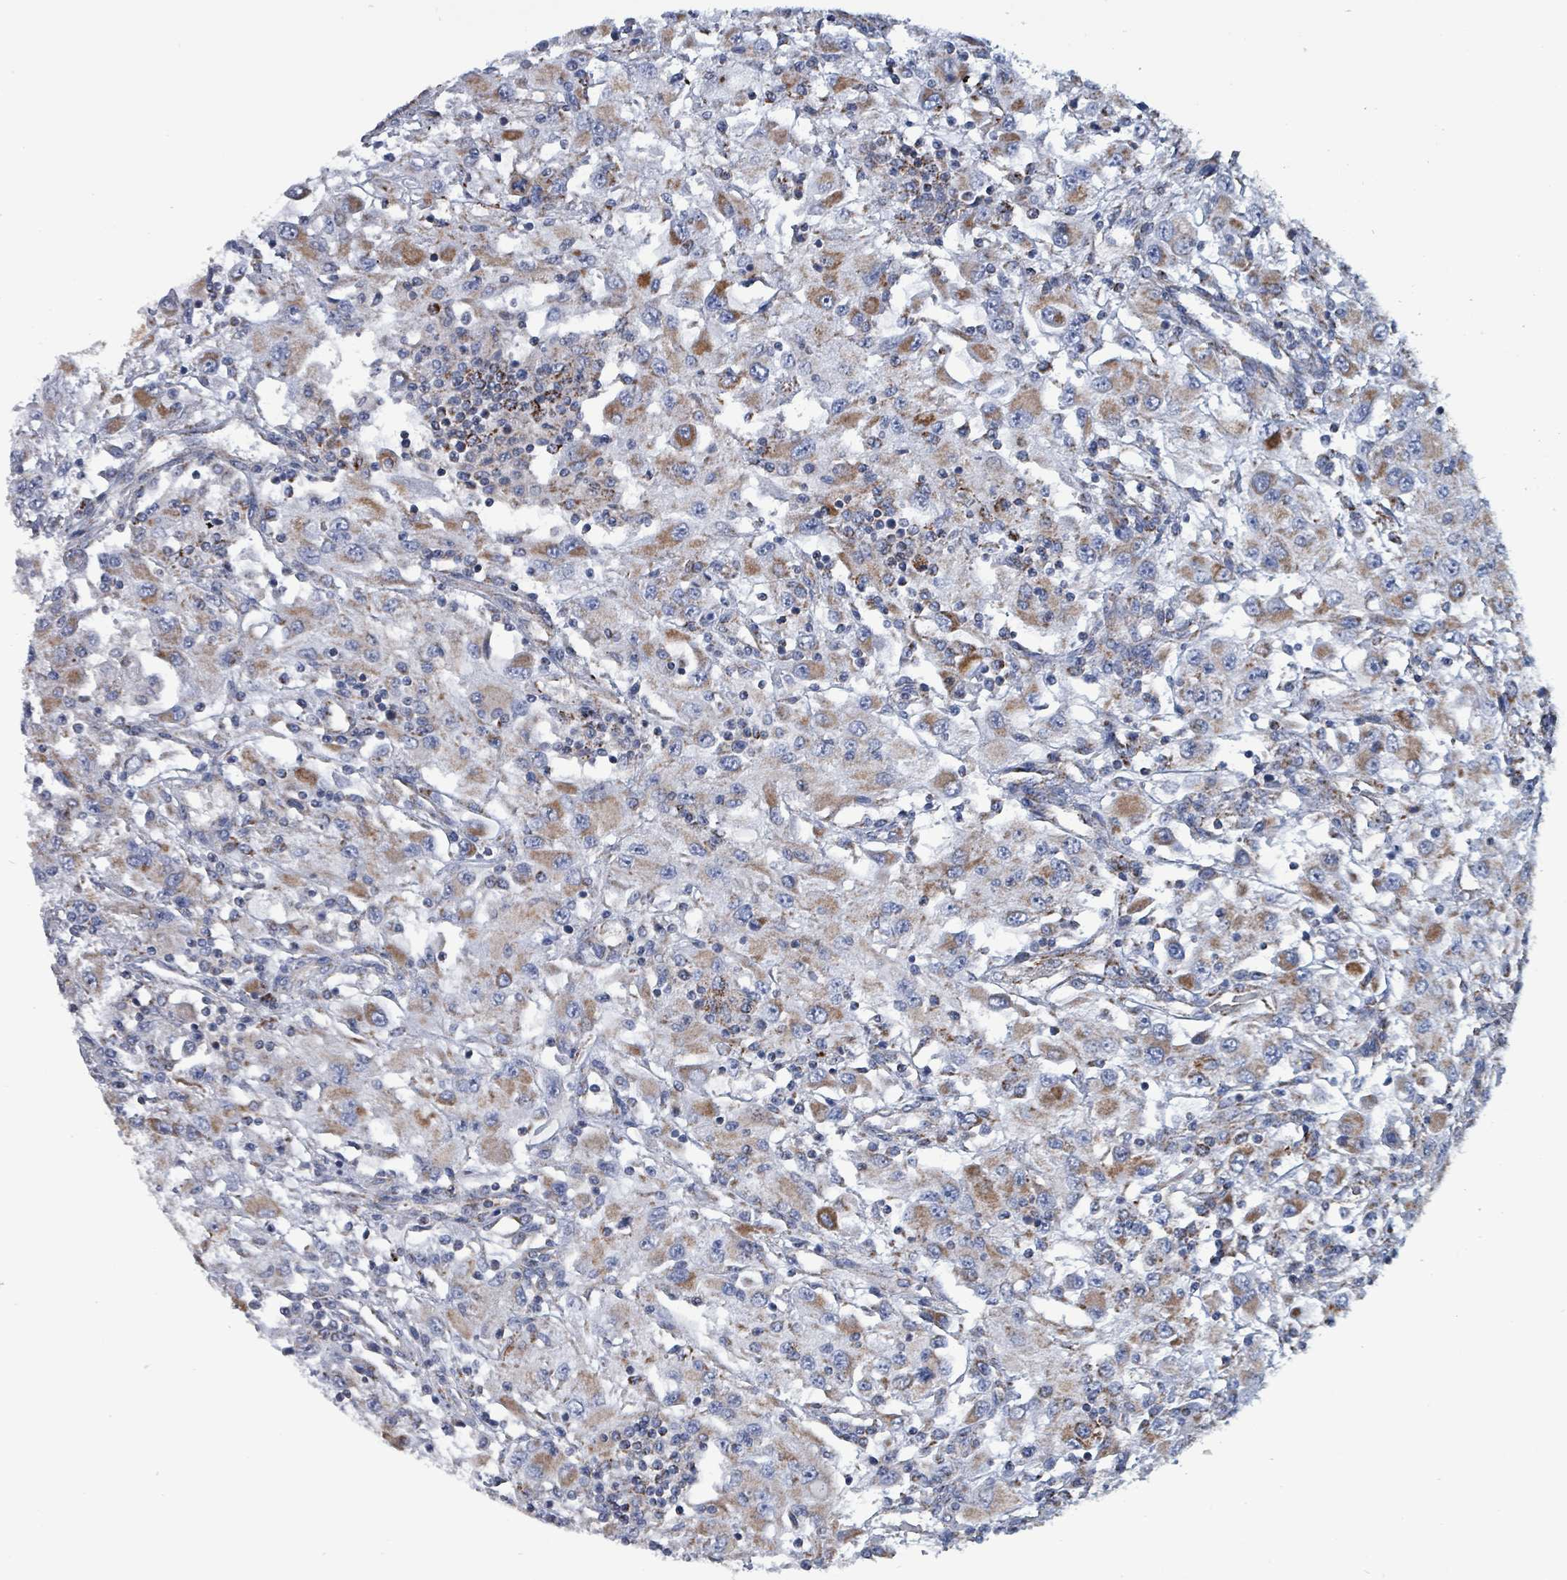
{"staining": {"intensity": "moderate", "quantity": ">75%", "location": "cytoplasmic/membranous"}, "tissue": "renal cancer", "cell_type": "Tumor cells", "image_type": "cancer", "snomed": [{"axis": "morphology", "description": "Adenocarcinoma, NOS"}, {"axis": "topography", "description": "Kidney"}], "caption": "High-magnification brightfield microscopy of renal cancer (adenocarcinoma) stained with DAB (brown) and counterstained with hematoxylin (blue). tumor cells exhibit moderate cytoplasmic/membranous staining is present in approximately>75% of cells.", "gene": "IDH3B", "patient": {"sex": "female", "age": 67}}